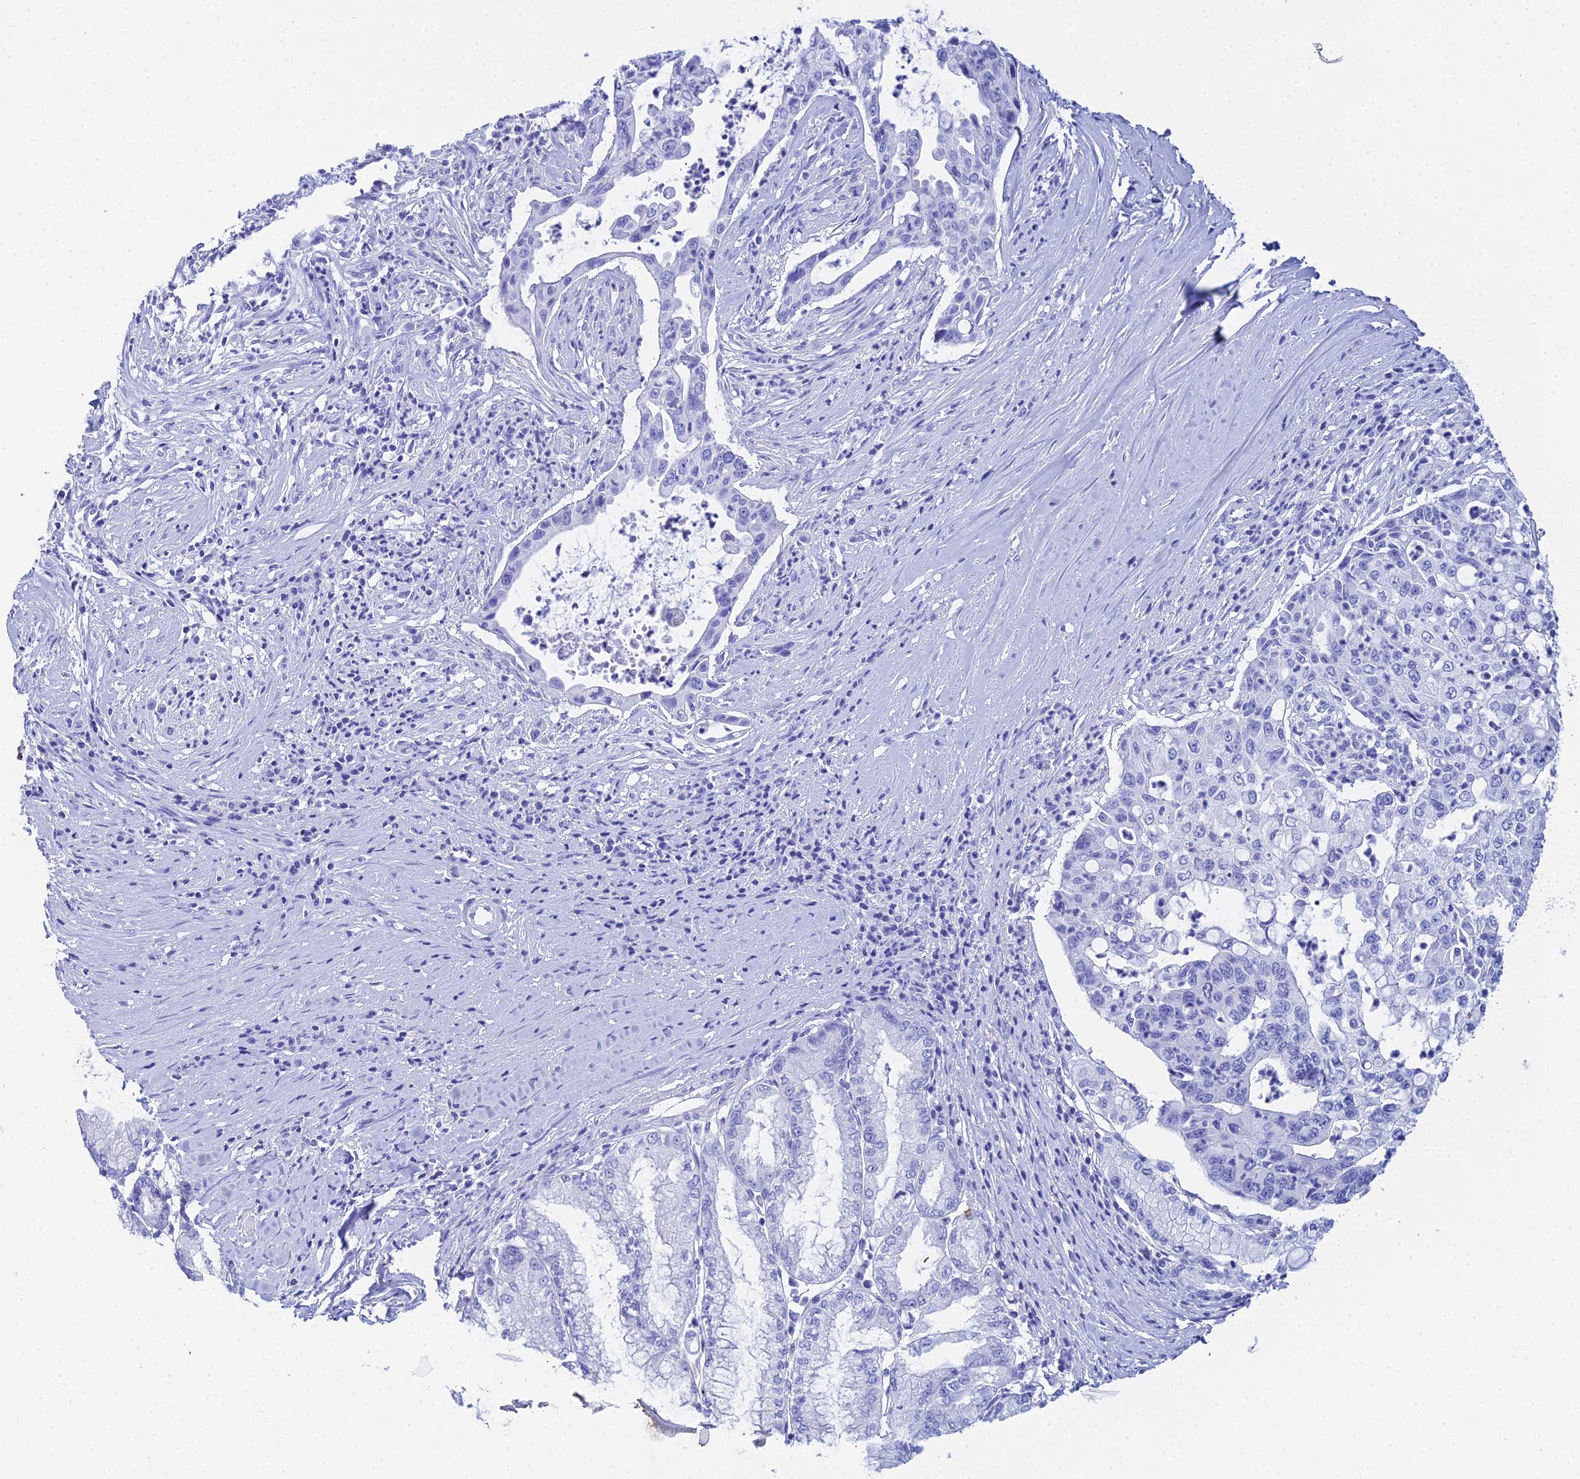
{"staining": {"intensity": "negative", "quantity": "none", "location": "none"}, "tissue": "pancreatic cancer", "cell_type": "Tumor cells", "image_type": "cancer", "snomed": [{"axis": "morphology", "description": "Adenocarcinoma, NOS"}, {"axis": "topography", "description": "Pancreas"}], "caption": "This histopathology image is of pancreatic adenocarcinoma stained with immunohistochemistry to label a protein in brown with the nuclei are counter-stained blue. There is no staining in tumor cells.", "gene": "CELA3A", "patient": {"sex": "male", "age": 73}}